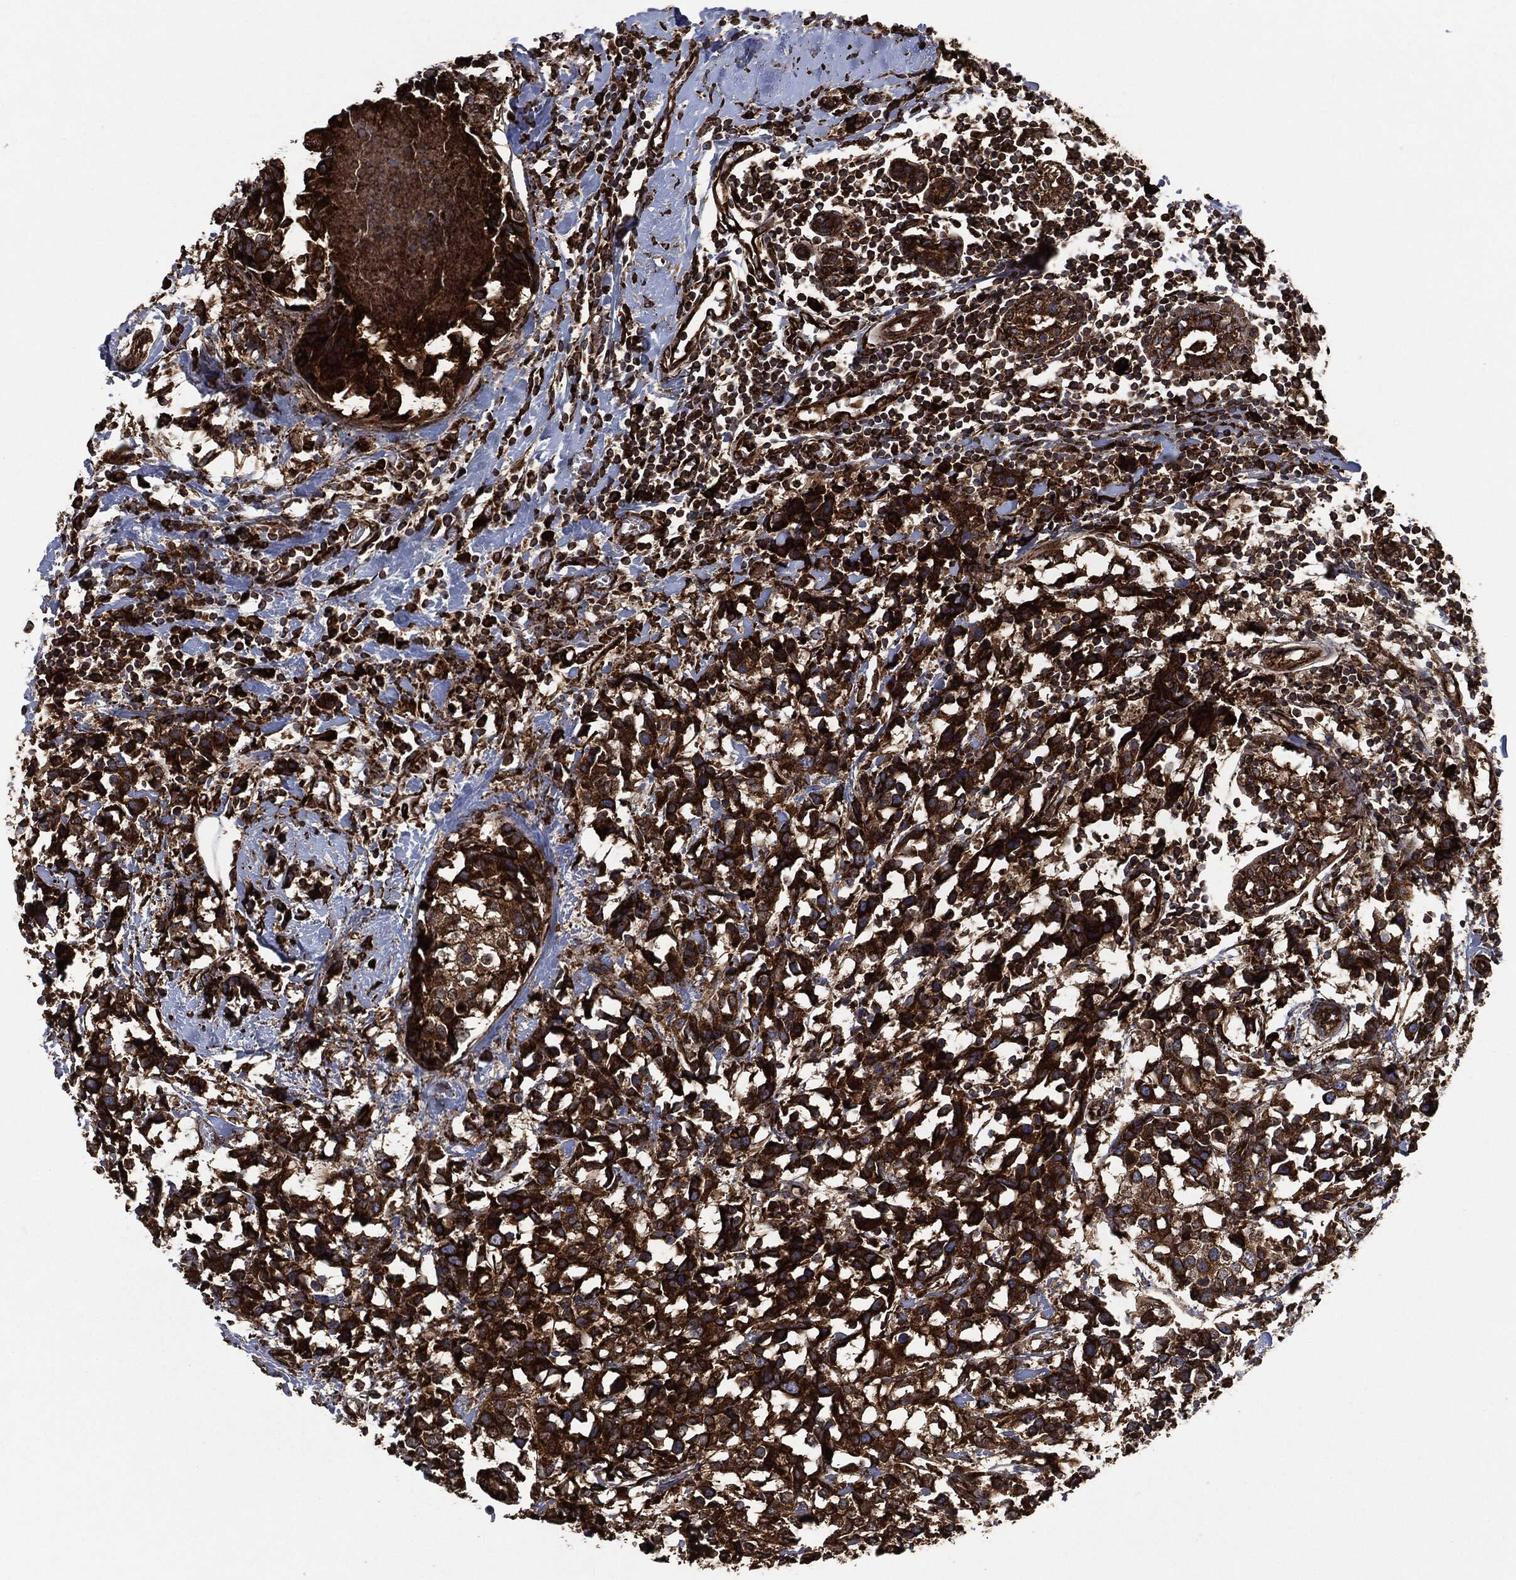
{"staining": {"intensity": "strong", "quantity": ">75%", "location": "cytoplasmic/membranous"}, "tissue": "breast cancer", "cell_type": "Tumor cells", "image_type": "cancer", "snomed": [{"axis": "morphology", "description": "Lobular carcinoma"}, {"axis": "topography", "description": "Breast"}], "caption": "Immunohistochemistry photomicrograph of breast lobular carcinoma stained for a protein (brown), which reveals high levels of strong cytoplasmic/membranous staining in about >75% of tumor cells.", "gene": "AMFR", "patient": {"sex": "female", "age": 59}}